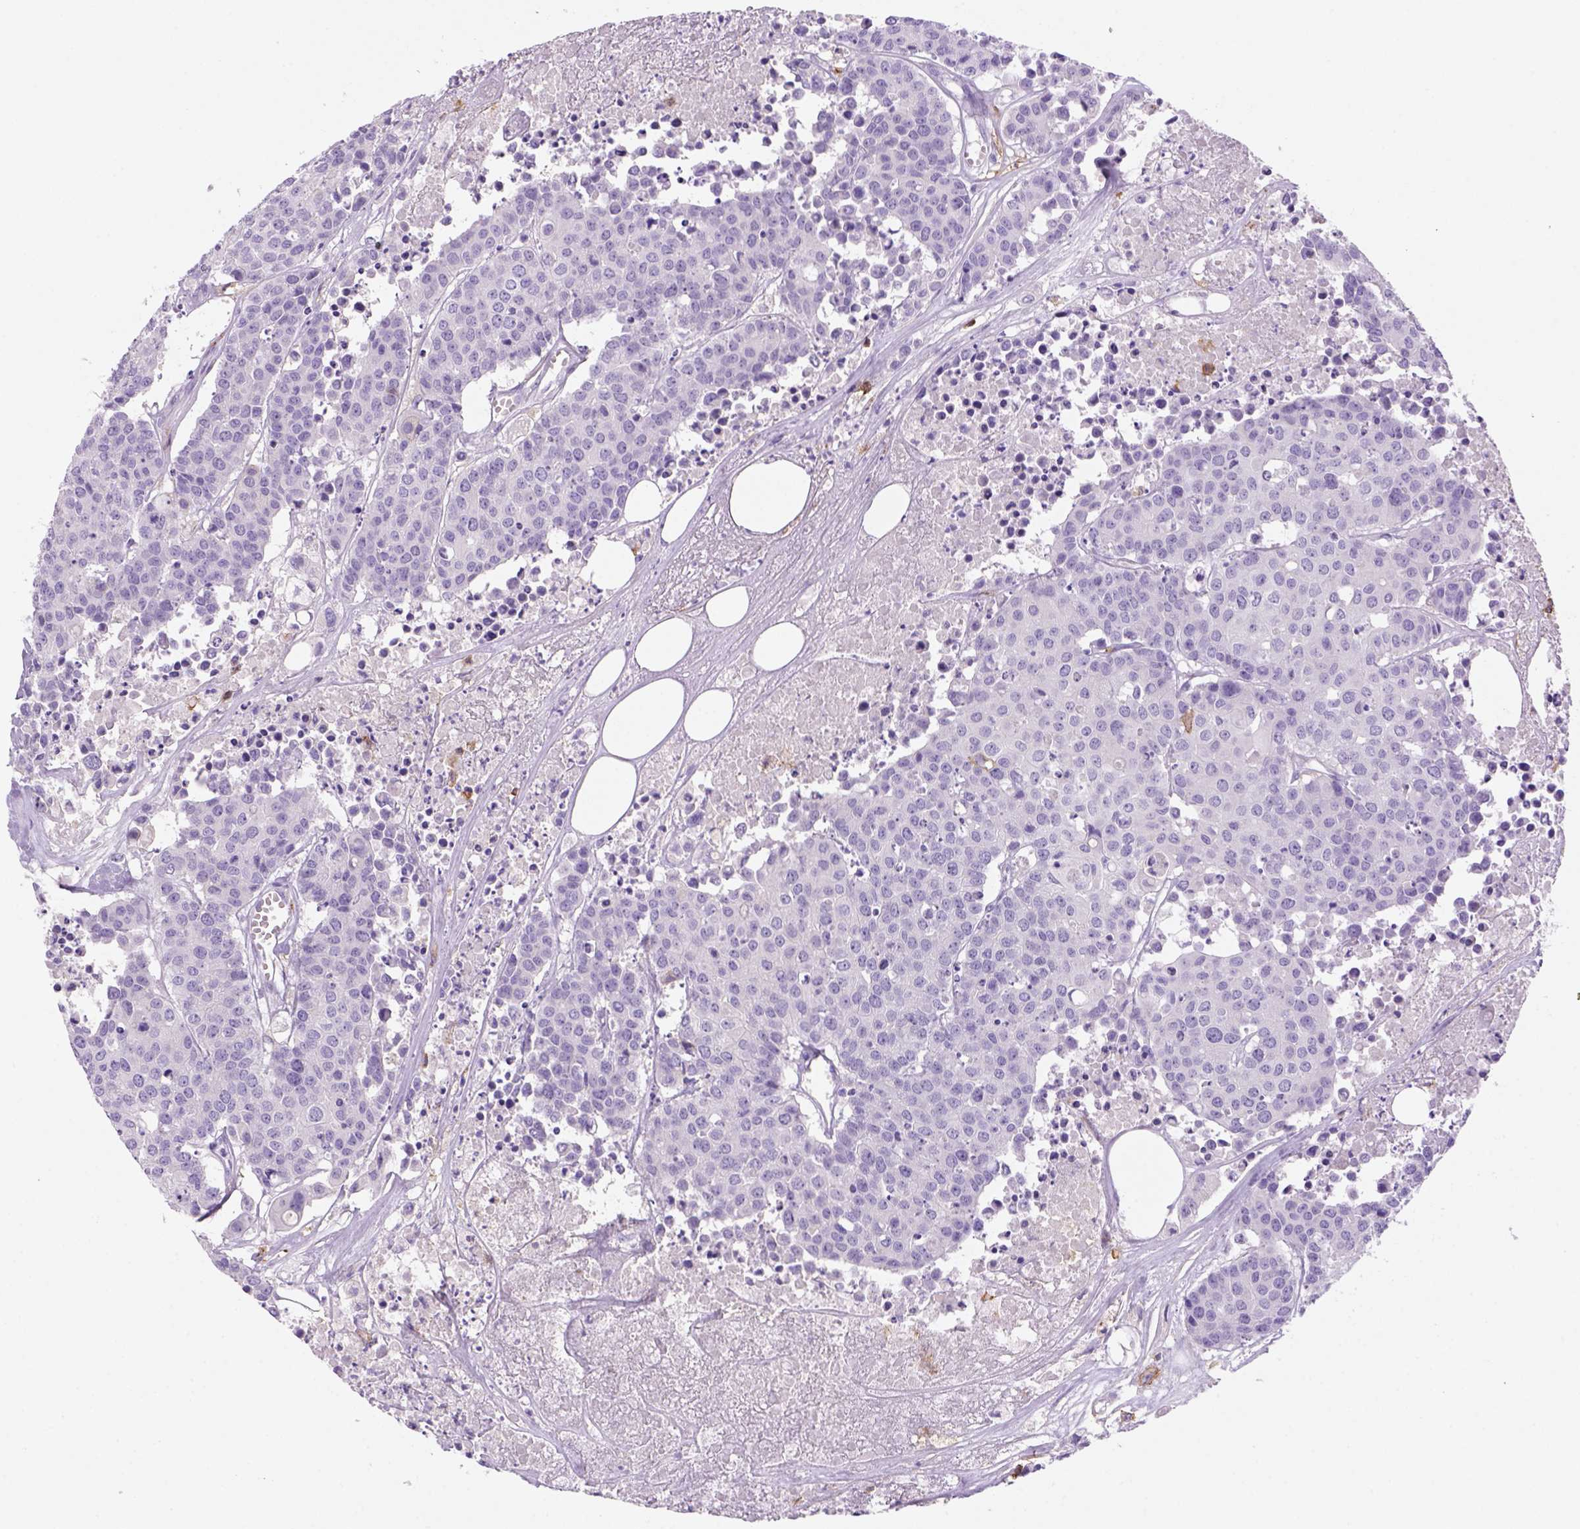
{"staining": {"intensity": "negative", "quantity": "none", "location": "none"}, "tissue": "carcinoid", "cell_type": "Tumor cells", "image_type": "cancer", "snomed": [{"axis": "morphology", "description": "Carcinoid, malignant, NOS"}, {"axis": "topography", "description": "Colon"}], "caption": "Immunohistochemistry of carcinoid reveals no positivity in tumor cells.", "gene": "CD14", "patient": {"sex": "male", "age": 81}}